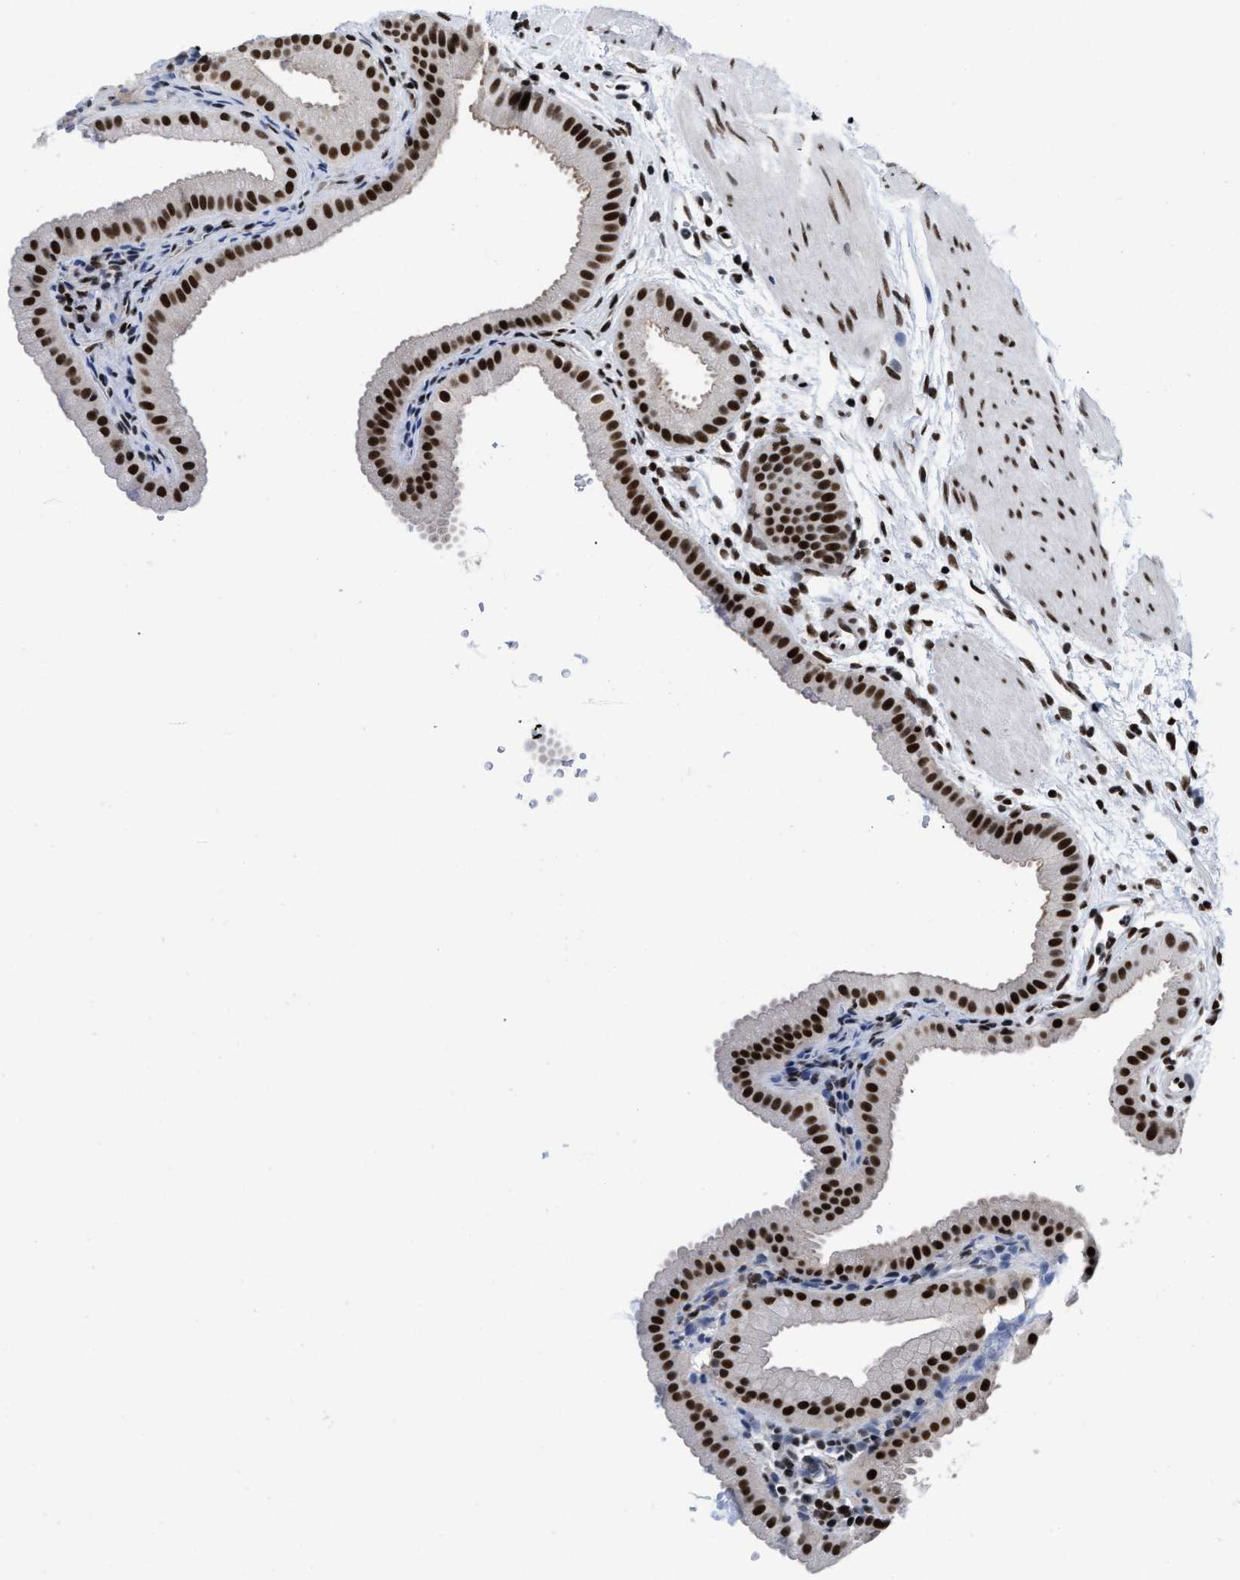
{"staining": {"intensity": "strong", "quantity": ">75%", "location": "nuclear"}, "tissue": "gallbladder", "cell_type": "Glandular cells", "image_type": "normal", "snomed": [{"axis": "morphology", "description": "Normal tissue, NOS"}, {"axis": "topography", "description": "Gallbladder"}], "caption": "This image exhibits IHC staining of unremarkable gallbladder, with high strong nuclear positivity in approximately >75% of glandular cells.", "gene": "CREB1", "patient": {"sex": "female", "age": 64}}